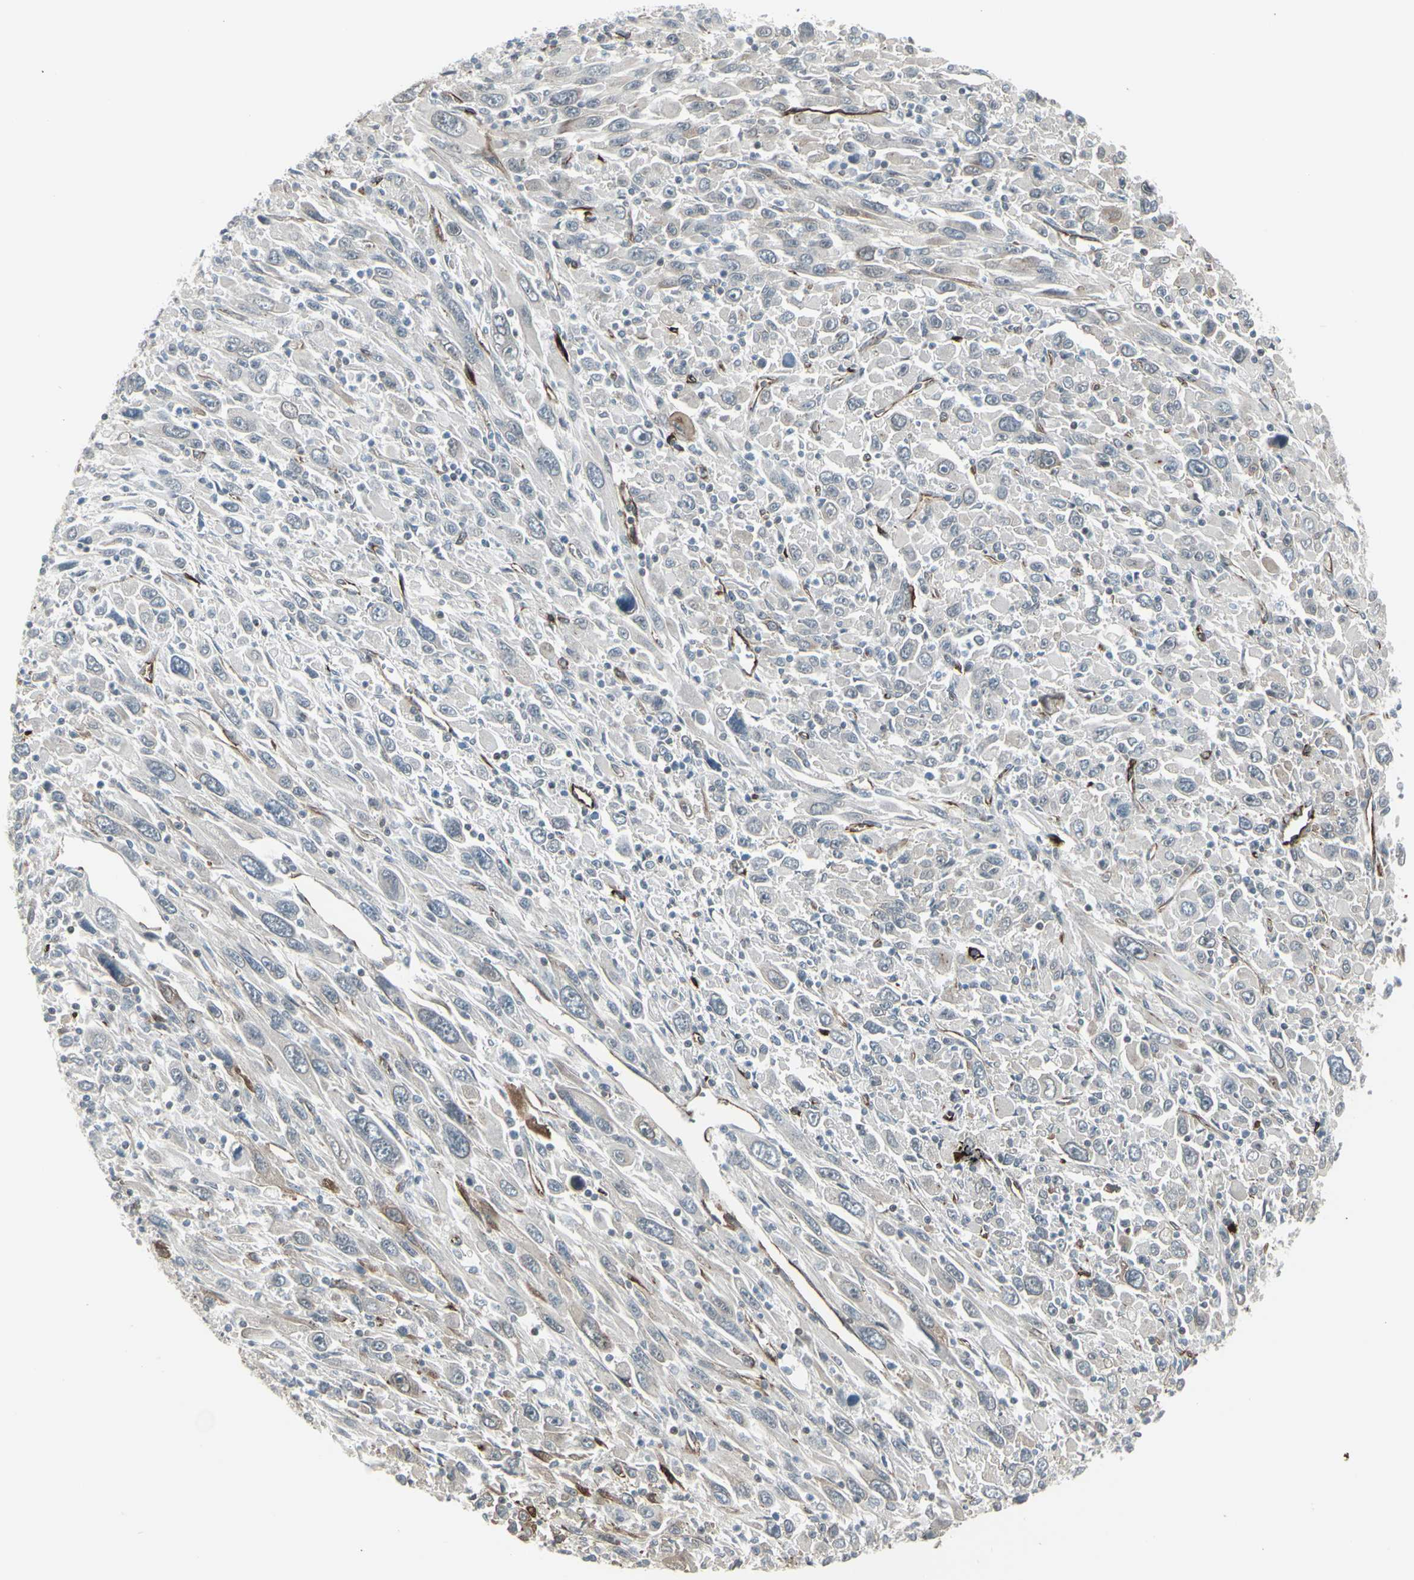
{"staining": {"intensity": "negative", "quantity": "none", "location": "none"}, "tissue": "melanoma", "cell_type": "Tumor cells", "image_type": "cancer", "snomed": [{"axis": "morphology", "description": "Malignant melanoma, Metastatic site"}, {"axis": "topography", "description": "Skin"}], "caption": "Micrograph shows no protein staining in tumor cells of melanoma tissue.", "gene": "DTX3L", "patient": {"sex": "female", "age": 56}}